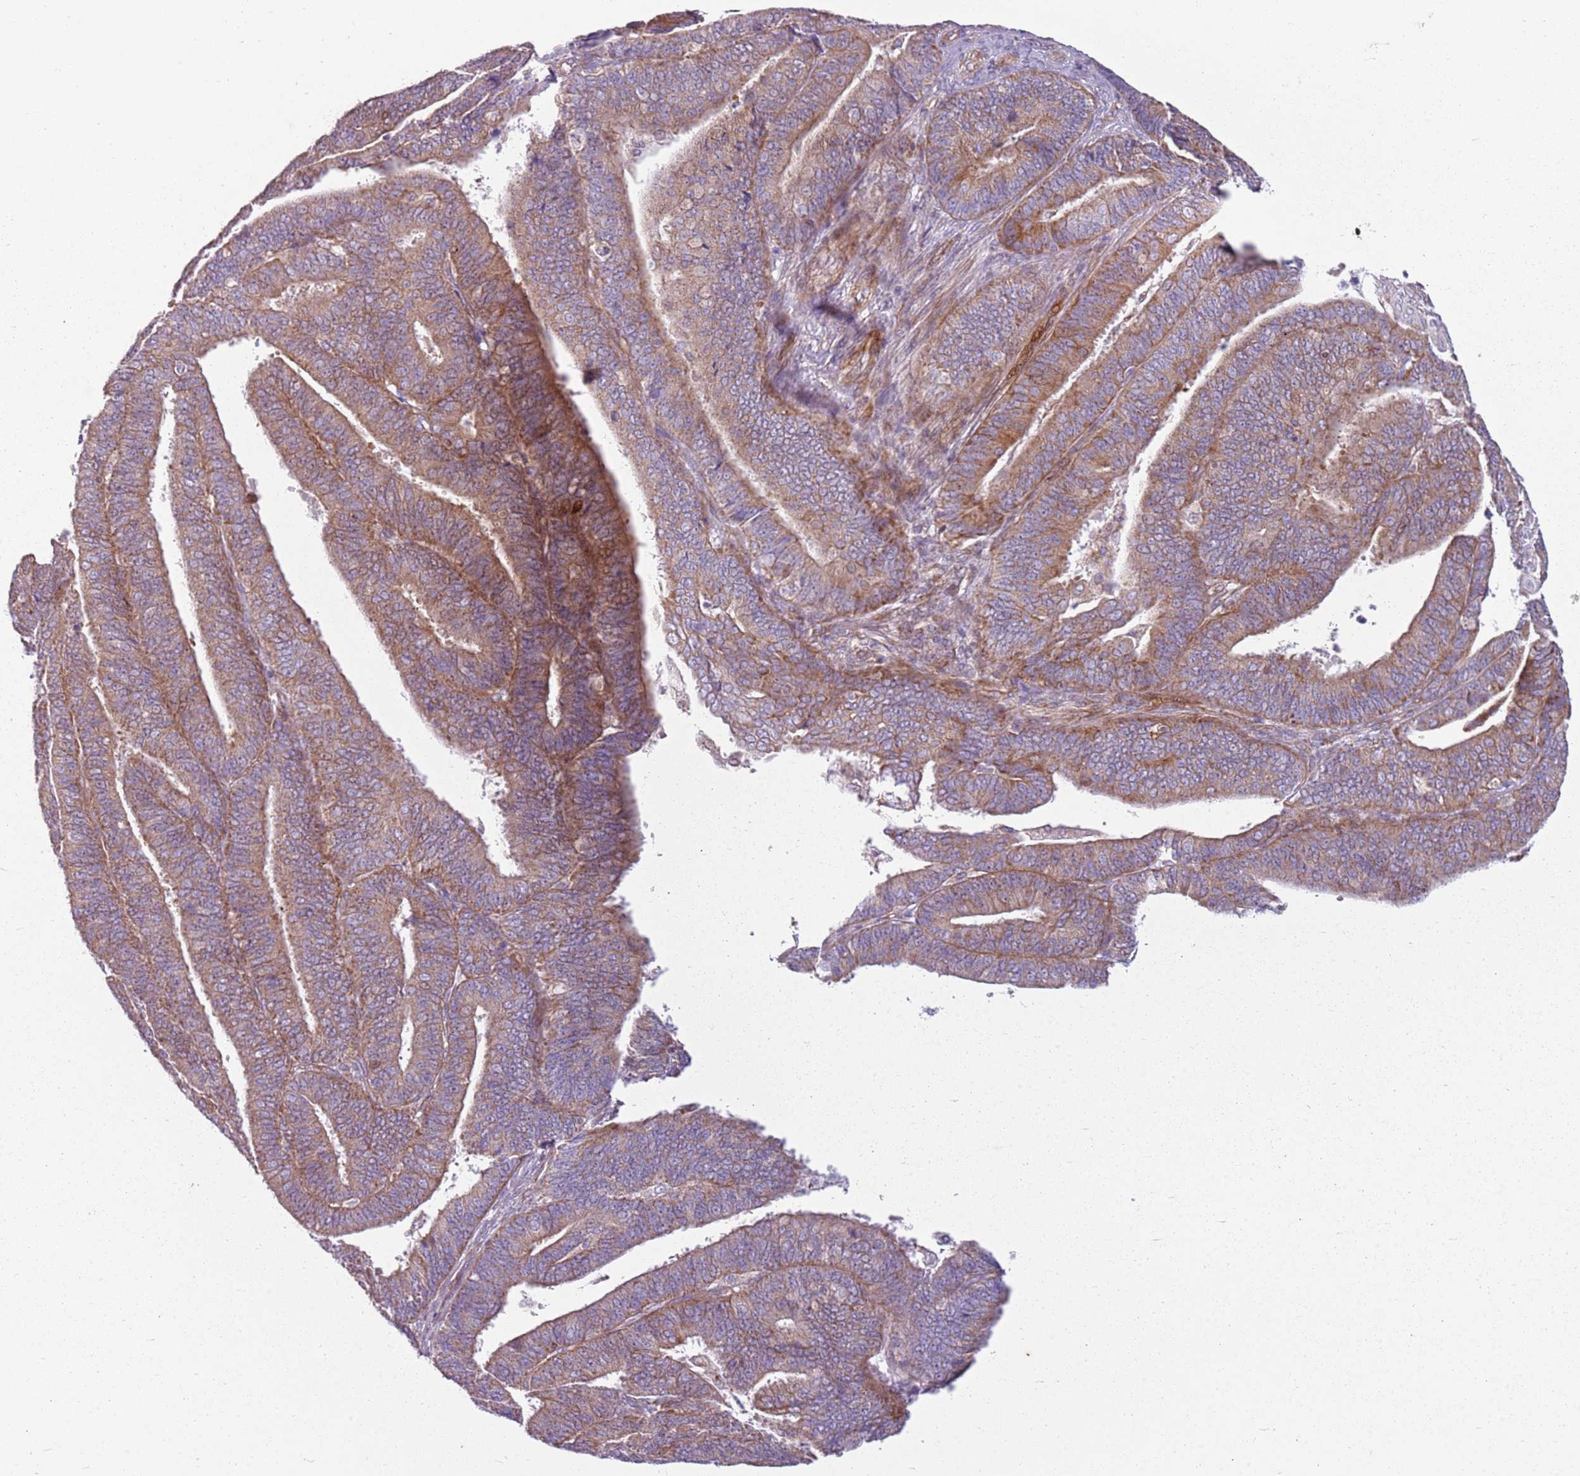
{"staining": {"intensity": "moderate", "quantity": ">75%", "location": "cytoplasmic/membranous"}, "tissue": "endometrial cancer", "cell_type": "Tumor cells", "image_type": "cancer", "snomed": [{"axis": "morphology", "description": "Adenocarcinoma, NOS"}, {"axis": "topography", "description": "Endometrium"}], "caption": "Endometrial cancer (adenocarcinoma) stained for a protein displays moderate cytoplasmic/membranous positivity in tumor cells. Using DAB (brown) and hematoxylin (blue) stains, captured at high magnification using brightfield microscopy.", "gene": "TMEM200C", "patient": {"sex": "female", "age": 73}}